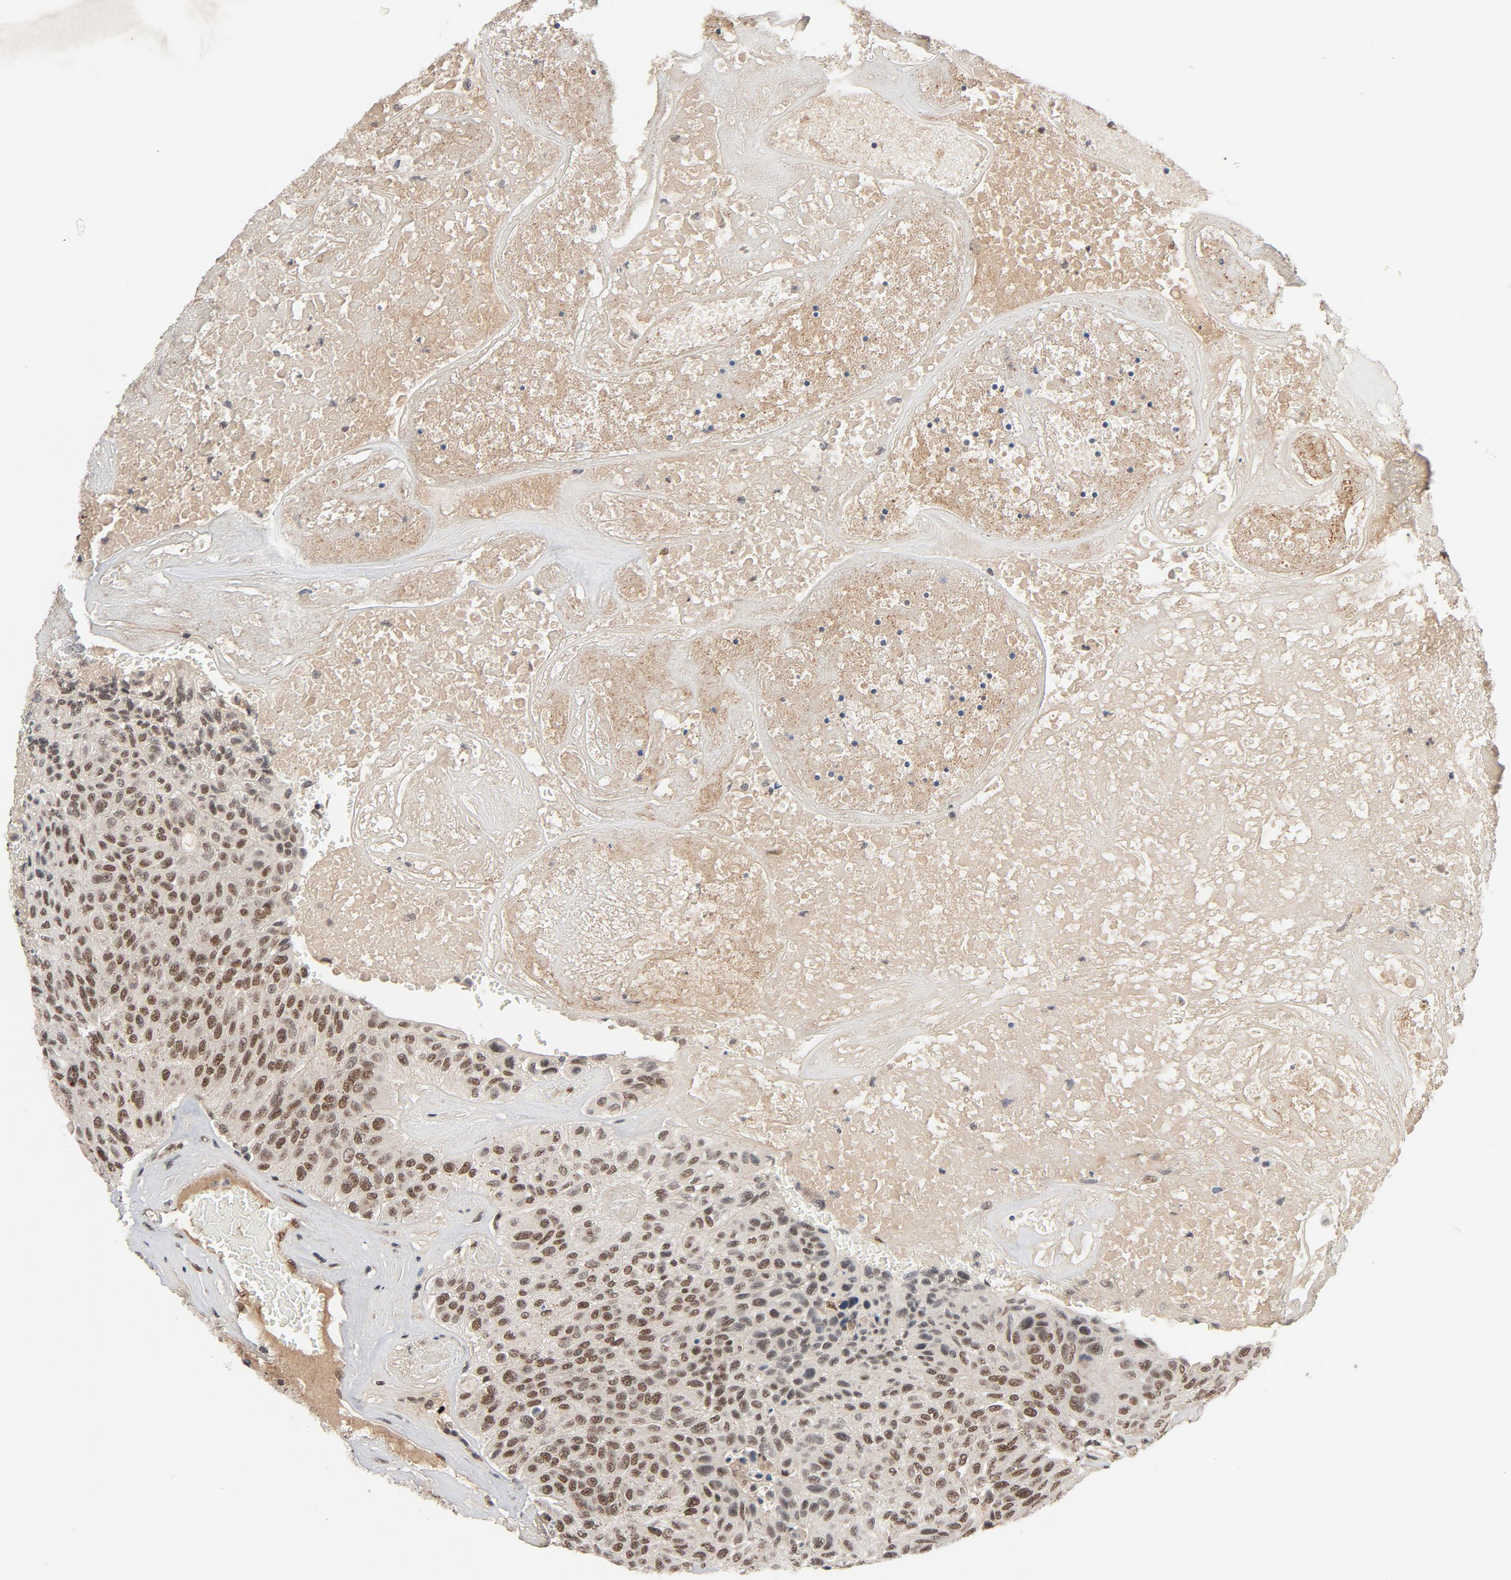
{"staining": {"intensity": "moderate", "quantity": ">75%", "location": "nuclear"}, "tissue": "urothelial cancer", "cell_type": "Tumor cells", "image_type": "cancer", "snomed": [{"axis": "morphology", "description": "Urothelial carcinoma, High grade"}, {"axis": "topography", "description": "Urinary bladder"}], "caption": "IHC micrograph of human urothelial cancer stained for a protein (brown), which reveals medium levels of moderate nuclear expression in approximately >75% of tumor cells.", "gene": "SMARCD1", "patient": {"sex": "male", "age": 66}}